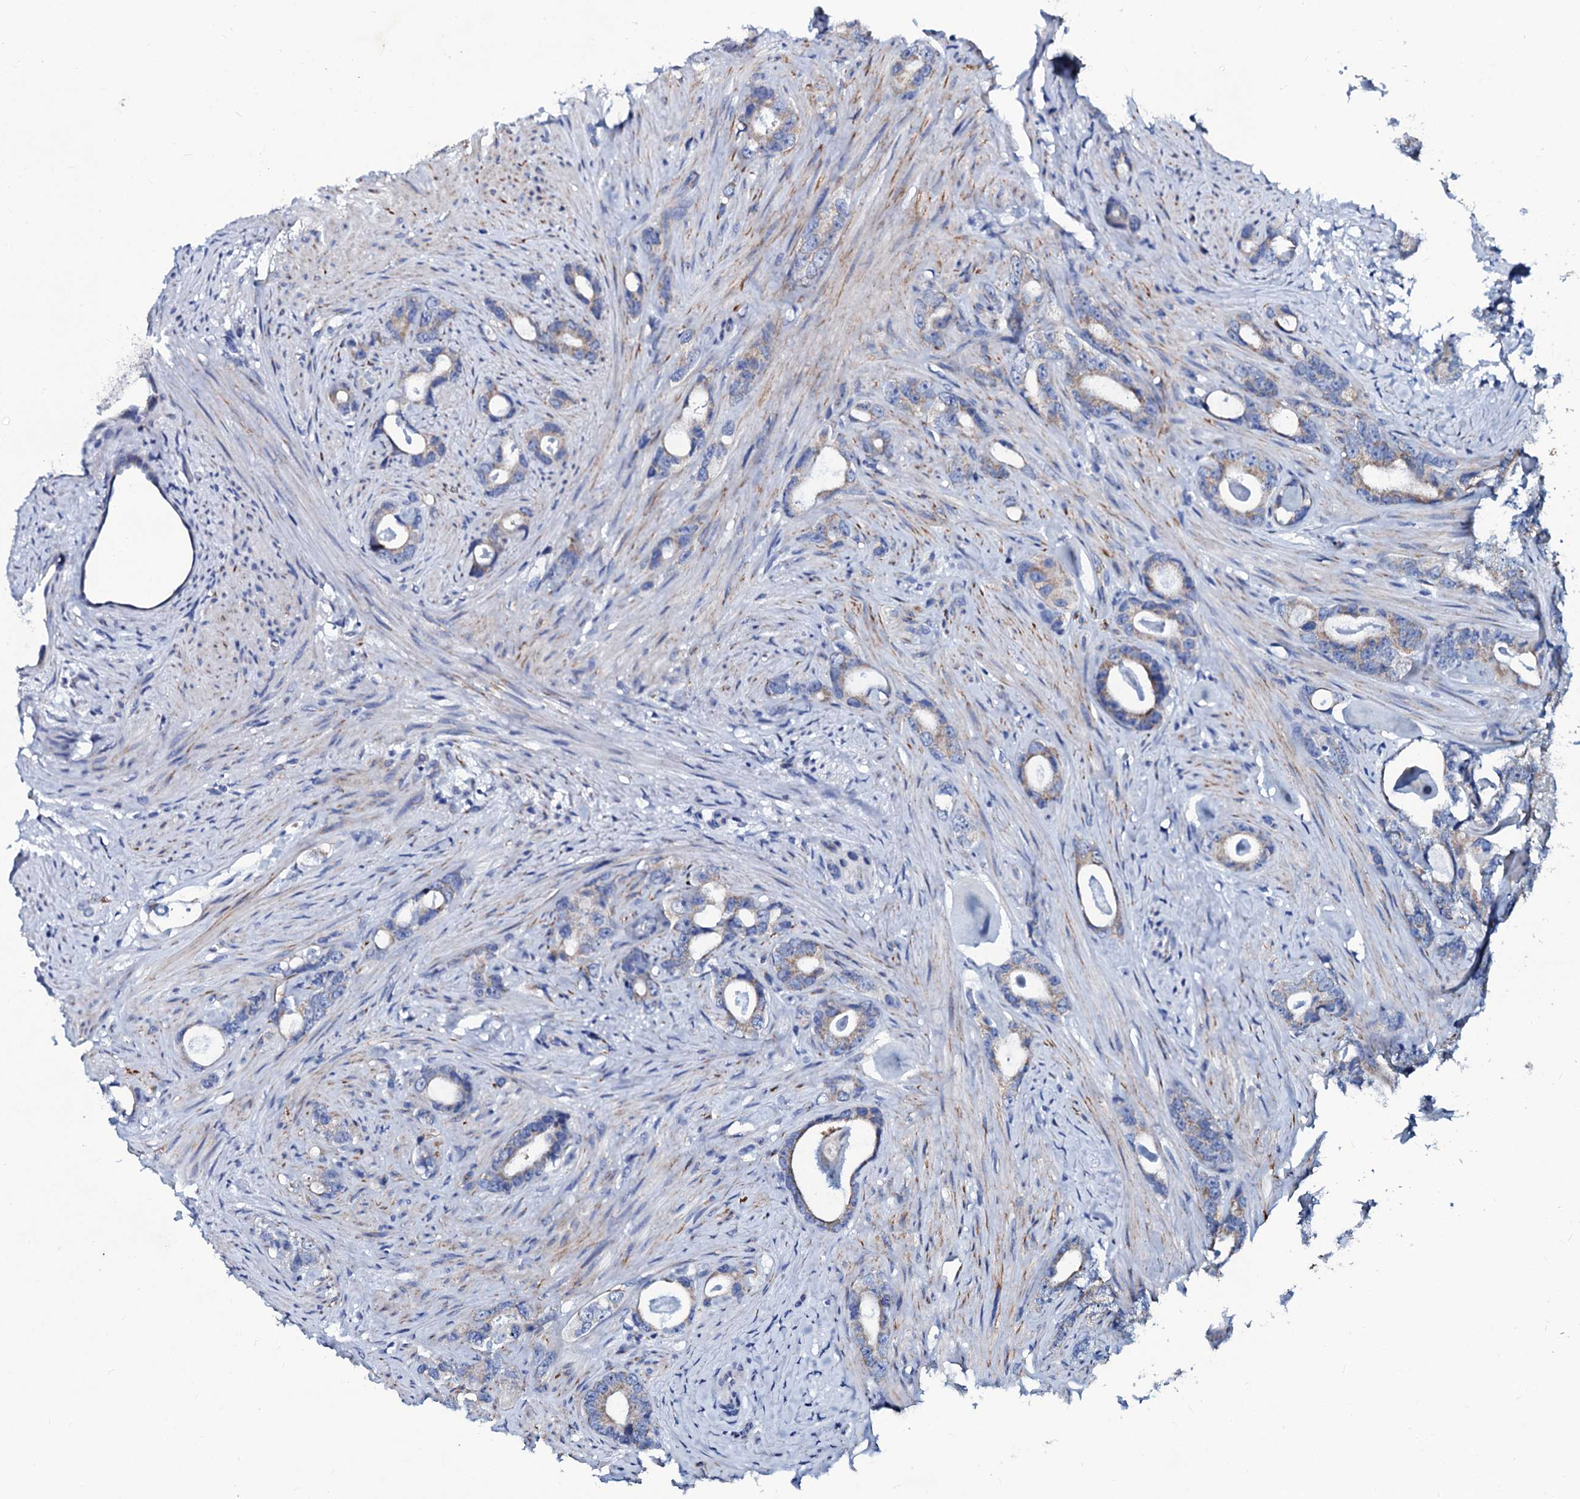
{"staining": {"intensity": "weak", "quantity": "25%-75%", "location": "cytoplasmic/membranous"}, "tissue": "prostate cancer", "cell_type": "Tumor cells", "image_type": "cancer", "snomed": [{"axis": "morphology", "description": "Adenocarcinoma, Low grade"}, {"axis": "topography", "description": "Prostate"}], "caption": "Immunohistochemical staining of human prostate cancer (low-grade adenocarcinoma) displays weak cytoplasmic/membranous protein expression in approximately 25%-75% of tumor cells. (Stains: DAB in brown, nuclei in blue, Microscopy: brightfield microscopy at high magnification).", "gene": "SLC37A4", "patient": {"sex": "male", "age": 63}}